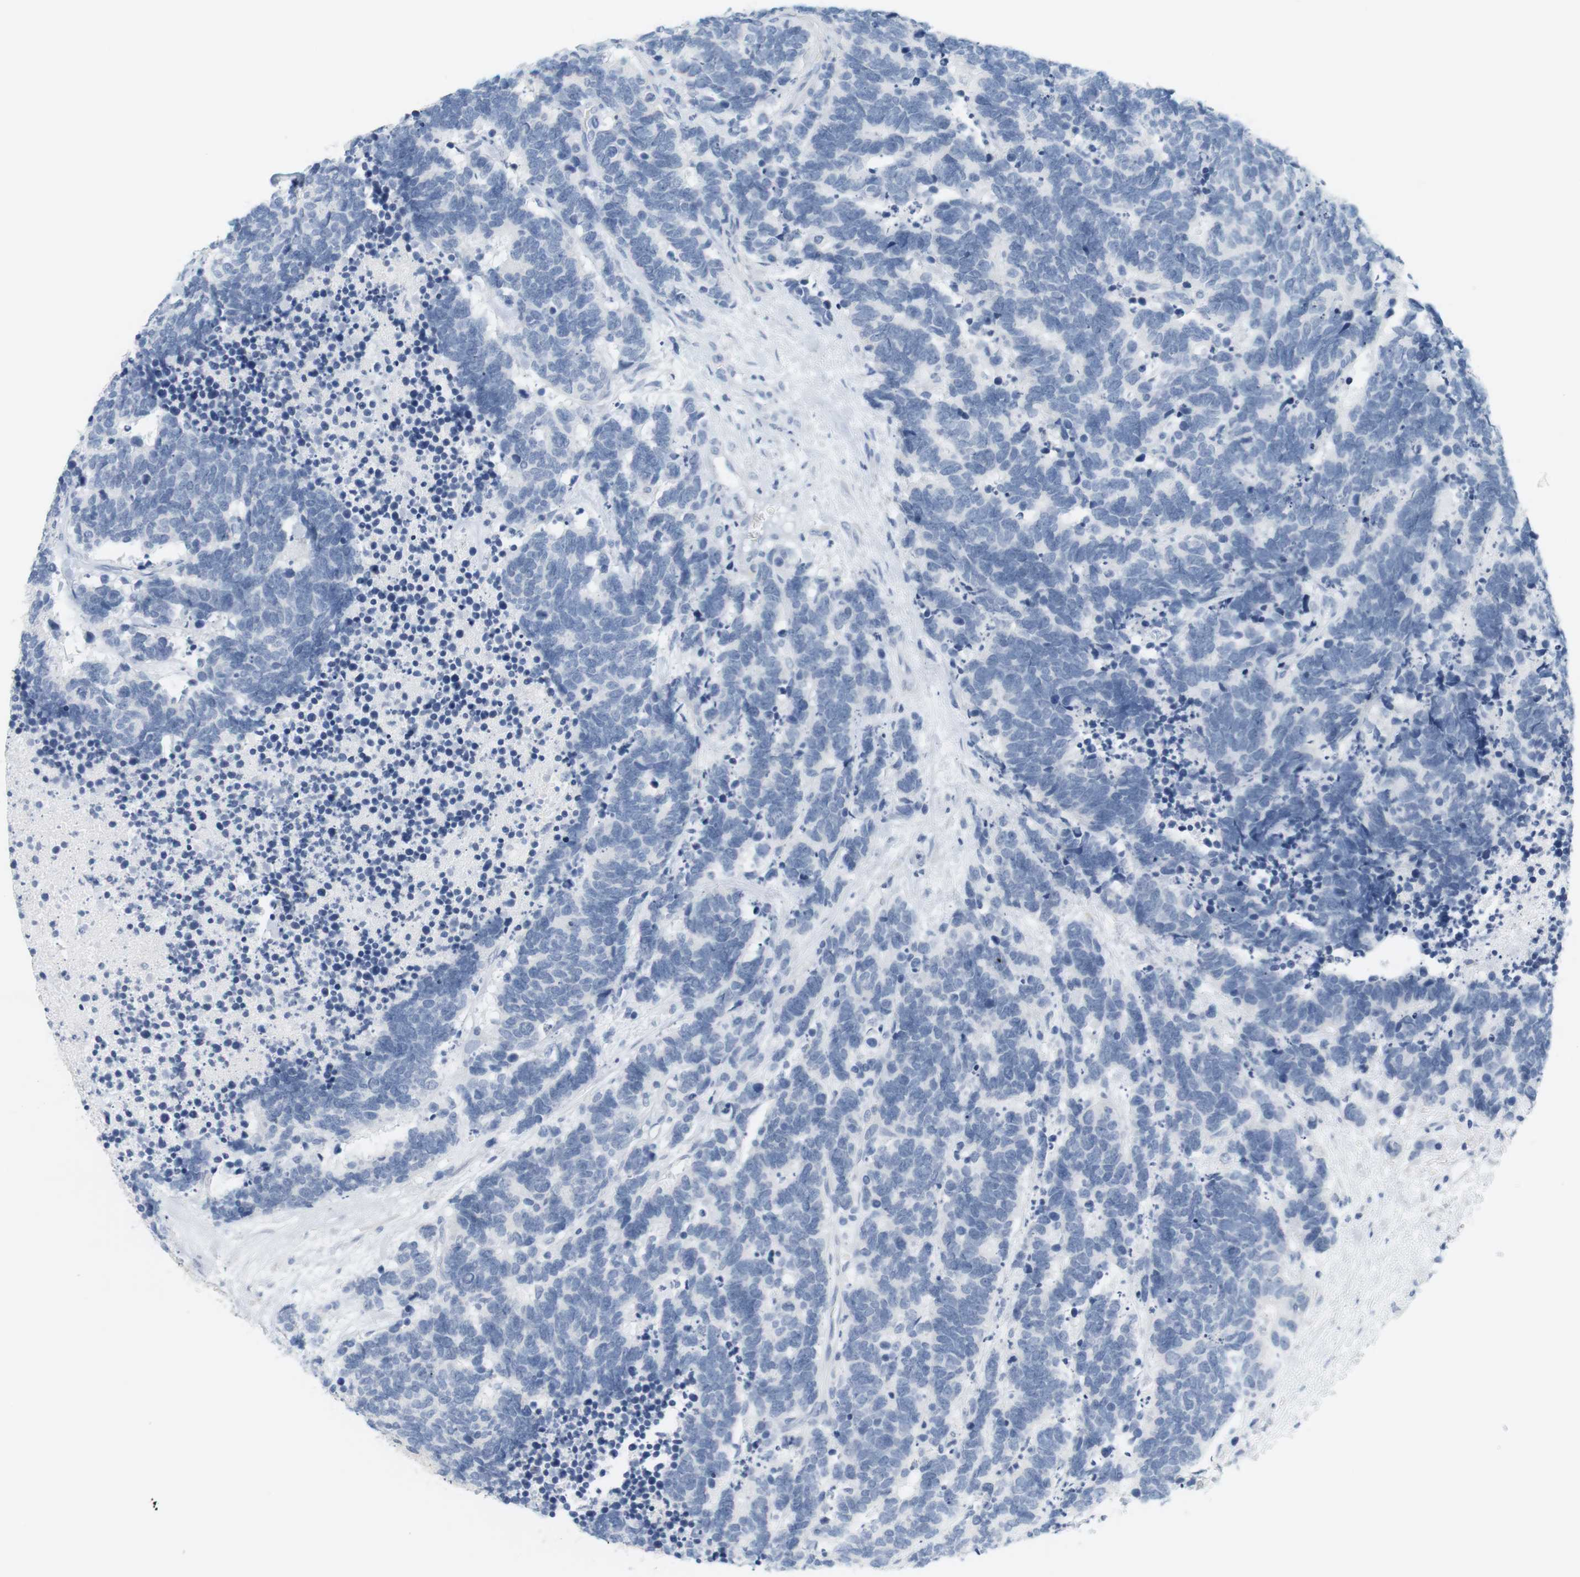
{"staining": {"intensity": "negative", "quantity": "none", "location": "none"}, "tissue": "carcinoid", "cell_type": "Tumor cells", "image_type": "cancer", "snomed": [{"axis": "morphology", "description": "Carcinoma, NOS"}, {"axis": "morphology", "description": "Carcinoid, malignant, NOS"}, {"axis": "topography", "description": "Urinary bladder"}], "caption": "The histopathology image shows no significant staining in tumor cells of carcinoid.", "gene": "OPRM1", "patient": {"sex": "male", "age": 57}}